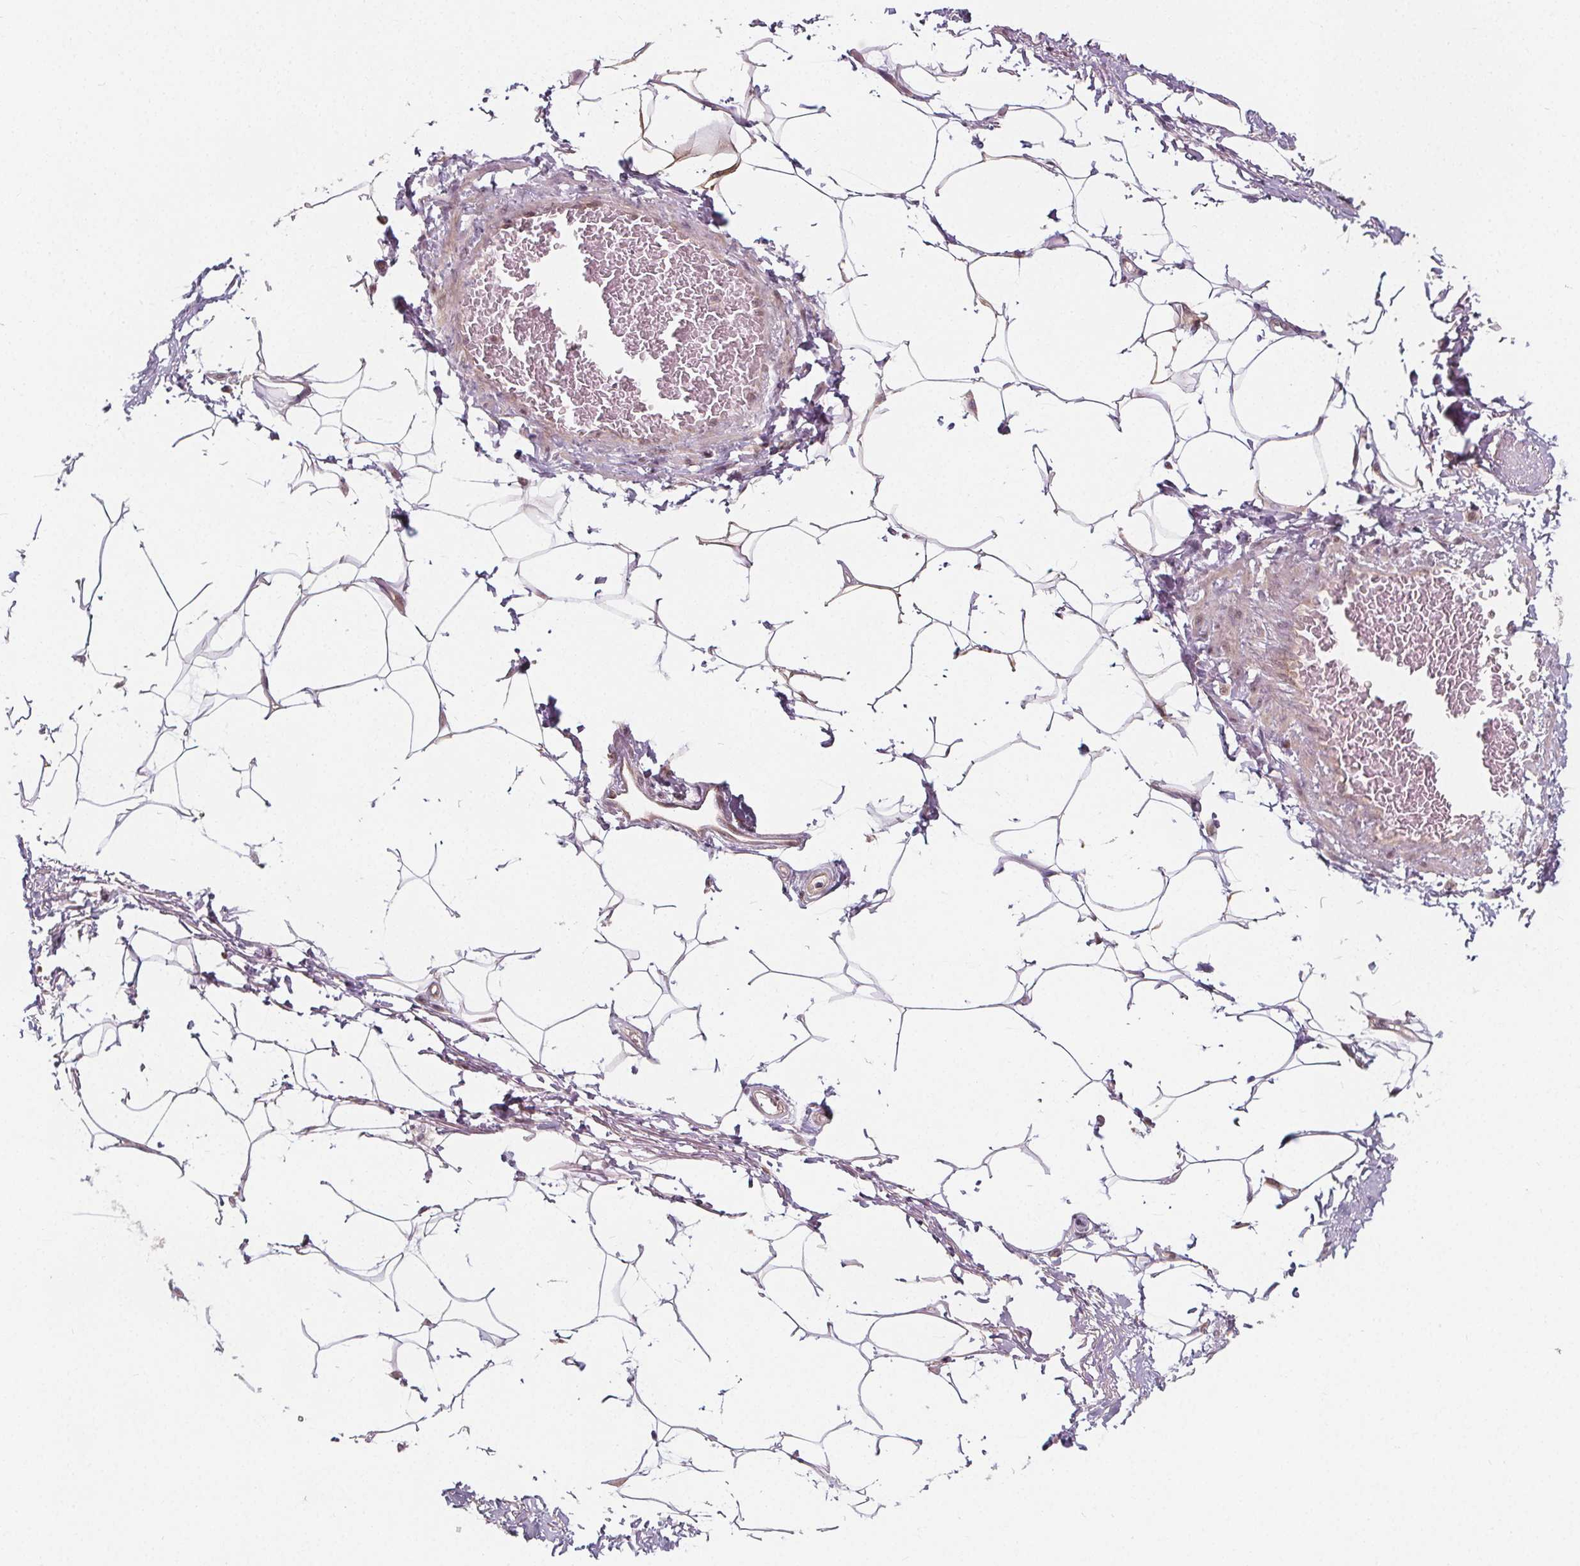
{"staining": {"intensity": "moderate", "quantity": "<25%", "location": "nuclear"}, "tissue": "adipose tissue", "cell_type": "Adipocytes", "image_type": "normal", "snomed": [{"axis": "morphology", "description": "Normal tissue, NOS"}, {"axis": "topography", "description": "Peripheral nerve tissue"}], "caption": "Immunohistochemical staining of benign adipose tissue reveals low levels of moderate nuclear expression in about <25% of adipocytes.", "gene": "AKT1S1", "patient": {"sex": "male", "age": 51}}